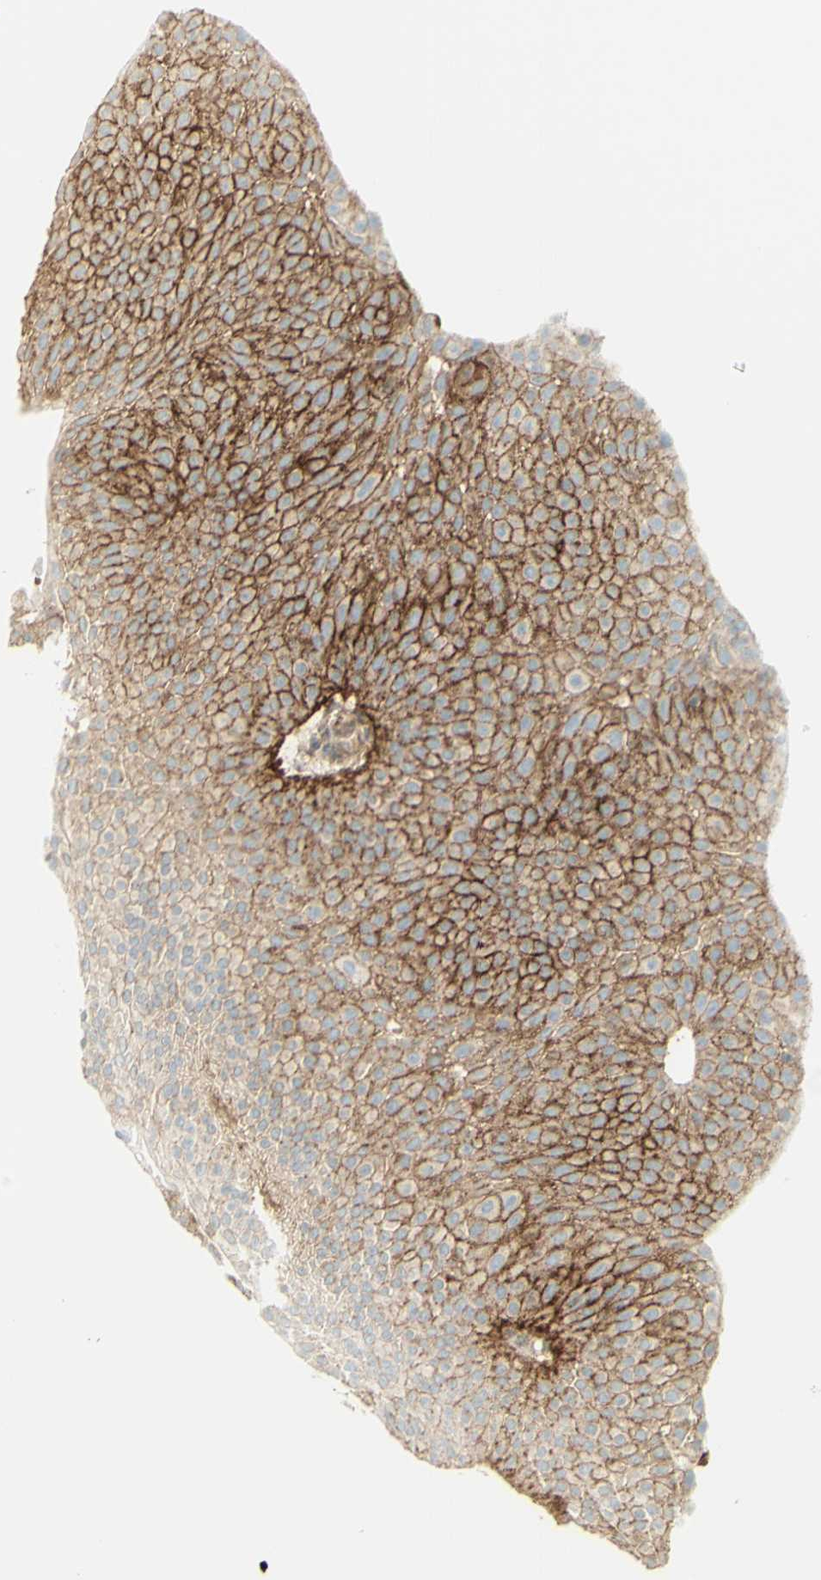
{"staining": {"intensity": "strong", "quantity": ">75%", "location": "cytoplasmic/membranous"}, "tissue": "urothelial cancer", "cell_type": "Tumor cells", "image_type": "cancer", "snomed": [{"axis": "morphology", "description": "Urothelial carcinoma, Low grade"}, {"axis": "topography", "description": "Urinary bladder"}], "caption": "Protein staining shows strong cytoplasmic/membranous expression in about >75% of tumor cells in urothelial cancer. The staining was performed using DAB, with brown indicating positive protein expression. Nuclei are stained blue with hematoxylin.", "gene": "MDK", "patient": {"sex": "female", "age": 60}}